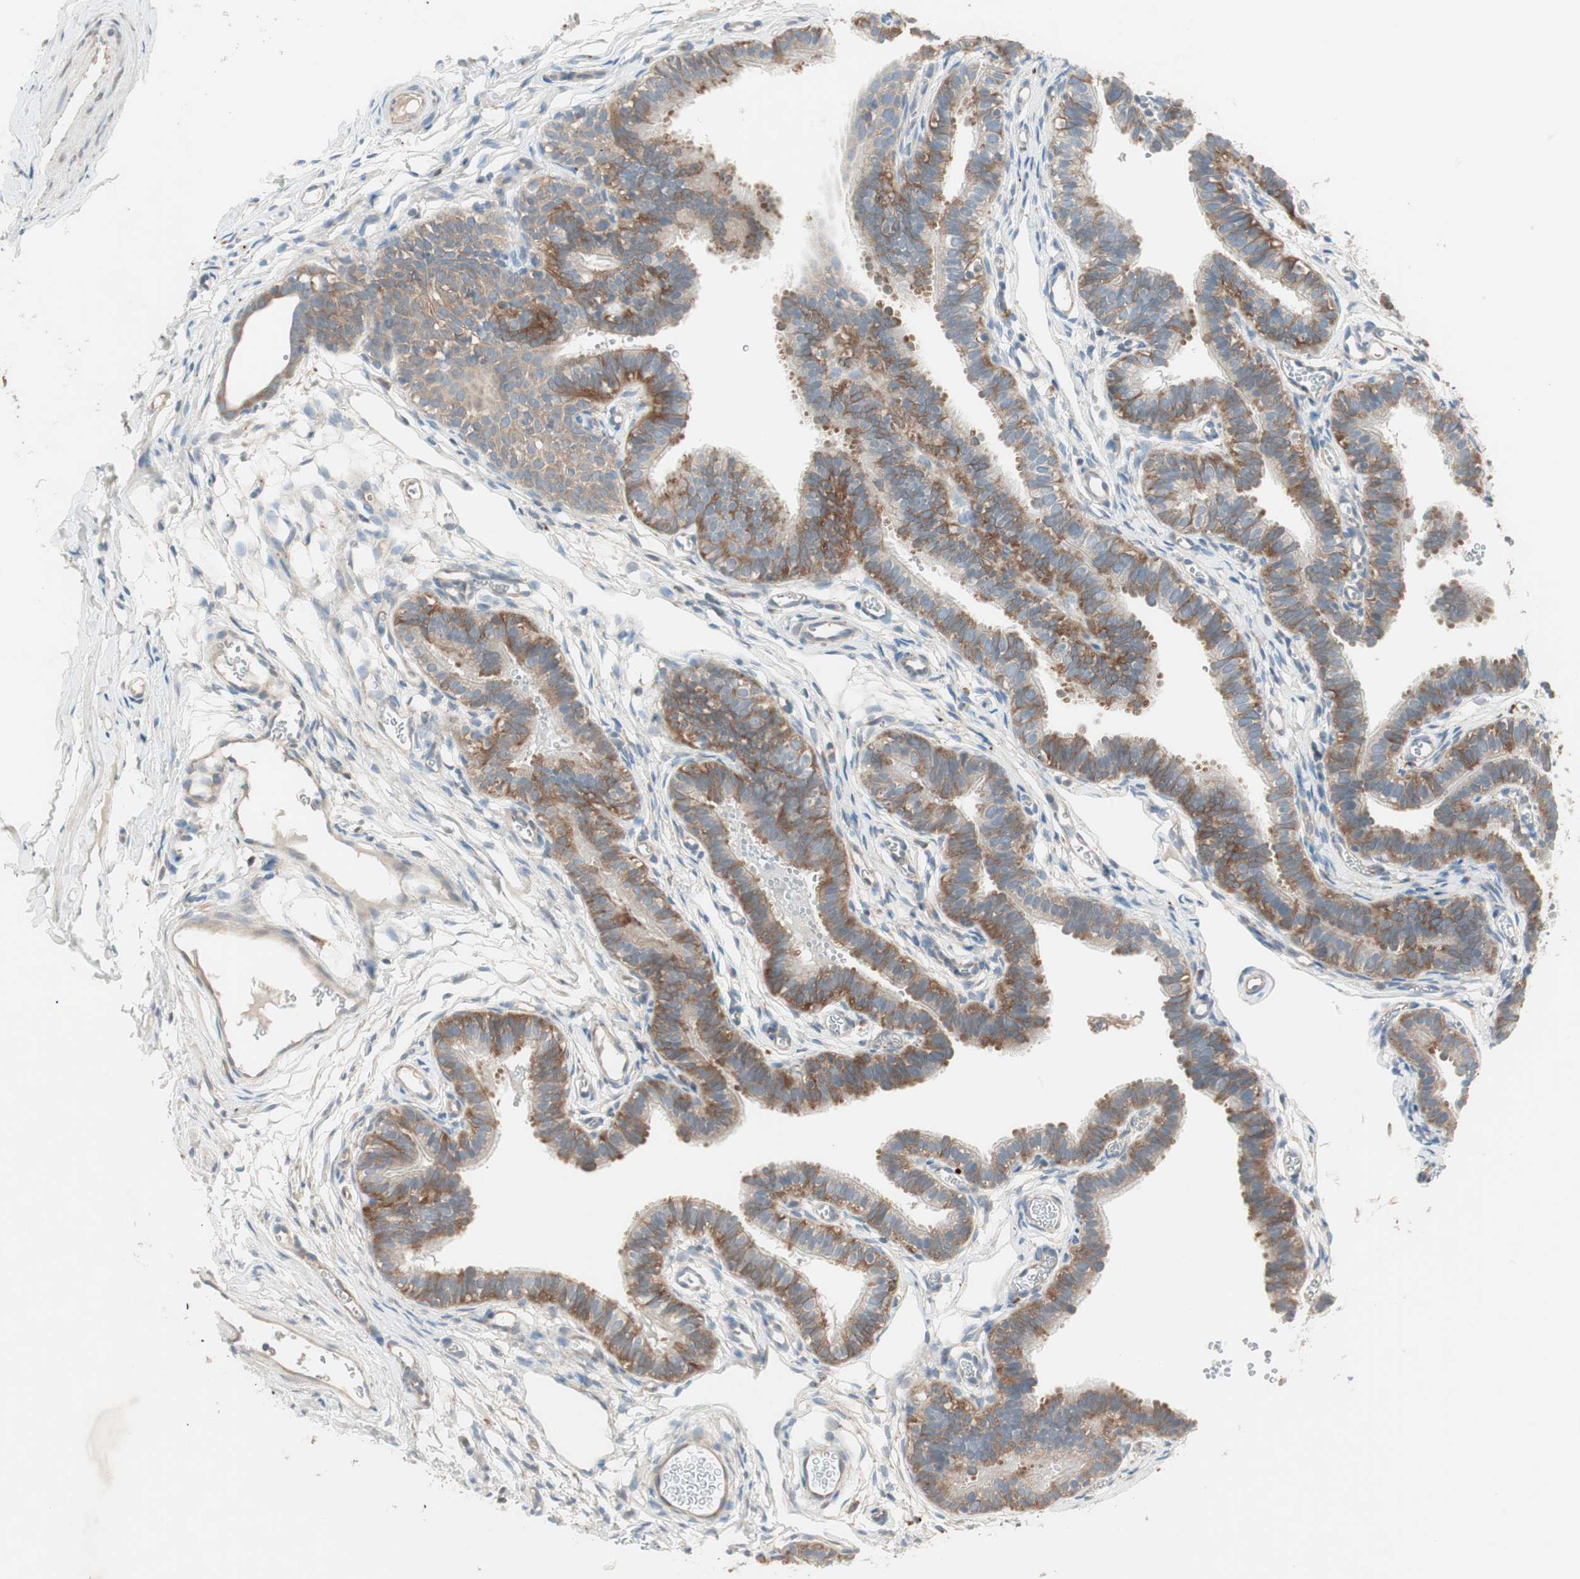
{"staining": {"intensity": "moderate", "quantity": ">75%", "location": "cytoplasmic/membranous"}, "tissue": "fallopian tube", "cell_type": "Glandular cells", "image_type": "normal", "snomed": [{"axis": "morphology", "description": "Normal tissue, NOS"}, {"axis": "topography", "description": "Fallopian tube"}, {"axis": "topography", "description": "Placenta"}], "caption": "DAB (3,3'-diaminobenzidine) immunohistochemical staining of unremarkable fallopian tube reveals moderate cytoplasmic/membranous protein expression in about >75% of glandular cells. (DAB = brown stain, brightfield microscopy at high magnification).", "gene": "RPL23", "patient": {"sex": "female", "age": 34}}